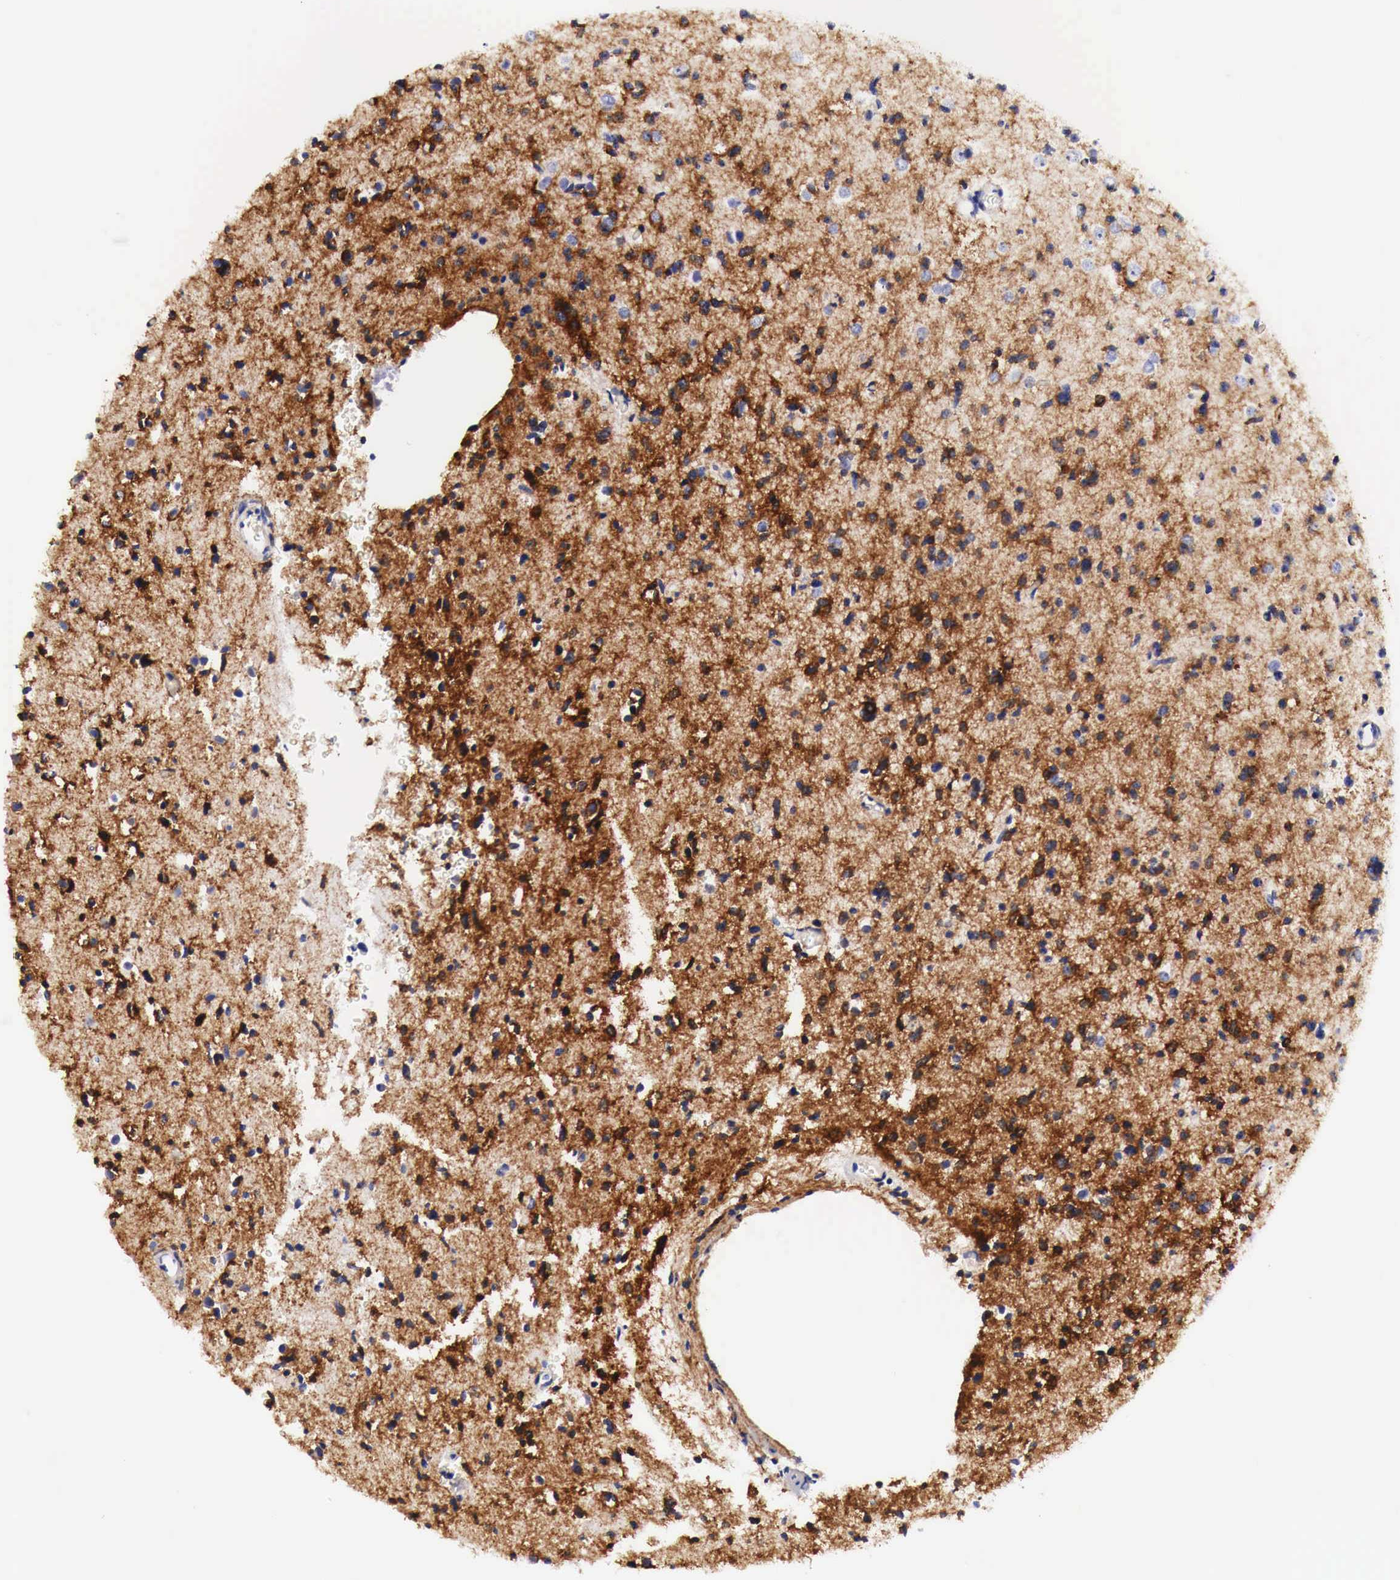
{"staining": {"intensity": "strong", "quantity": ">75%", "location": "cytoplasmic/membranous"}, "tissue": "glioma", "cell_type": "Tumor cells", "image_type": "cancer", "snomed": [{"axis": "morphology", "description": "Glioma, malignant, Low grade"}, {"axis": "topography", "description": "Brain"}], "caption": "High-magnification brightfield microscopy of glioma stained with DAB (3,3'-diaminobenzidine) (brown) and counterstained with hematoxylin (blue). tumor cells exhibit strong cytoplasmic/membranous staining is present in approximately>75% of cells.", "gene": "EGFR", "patient": {"sex": "female", "age": 46}}